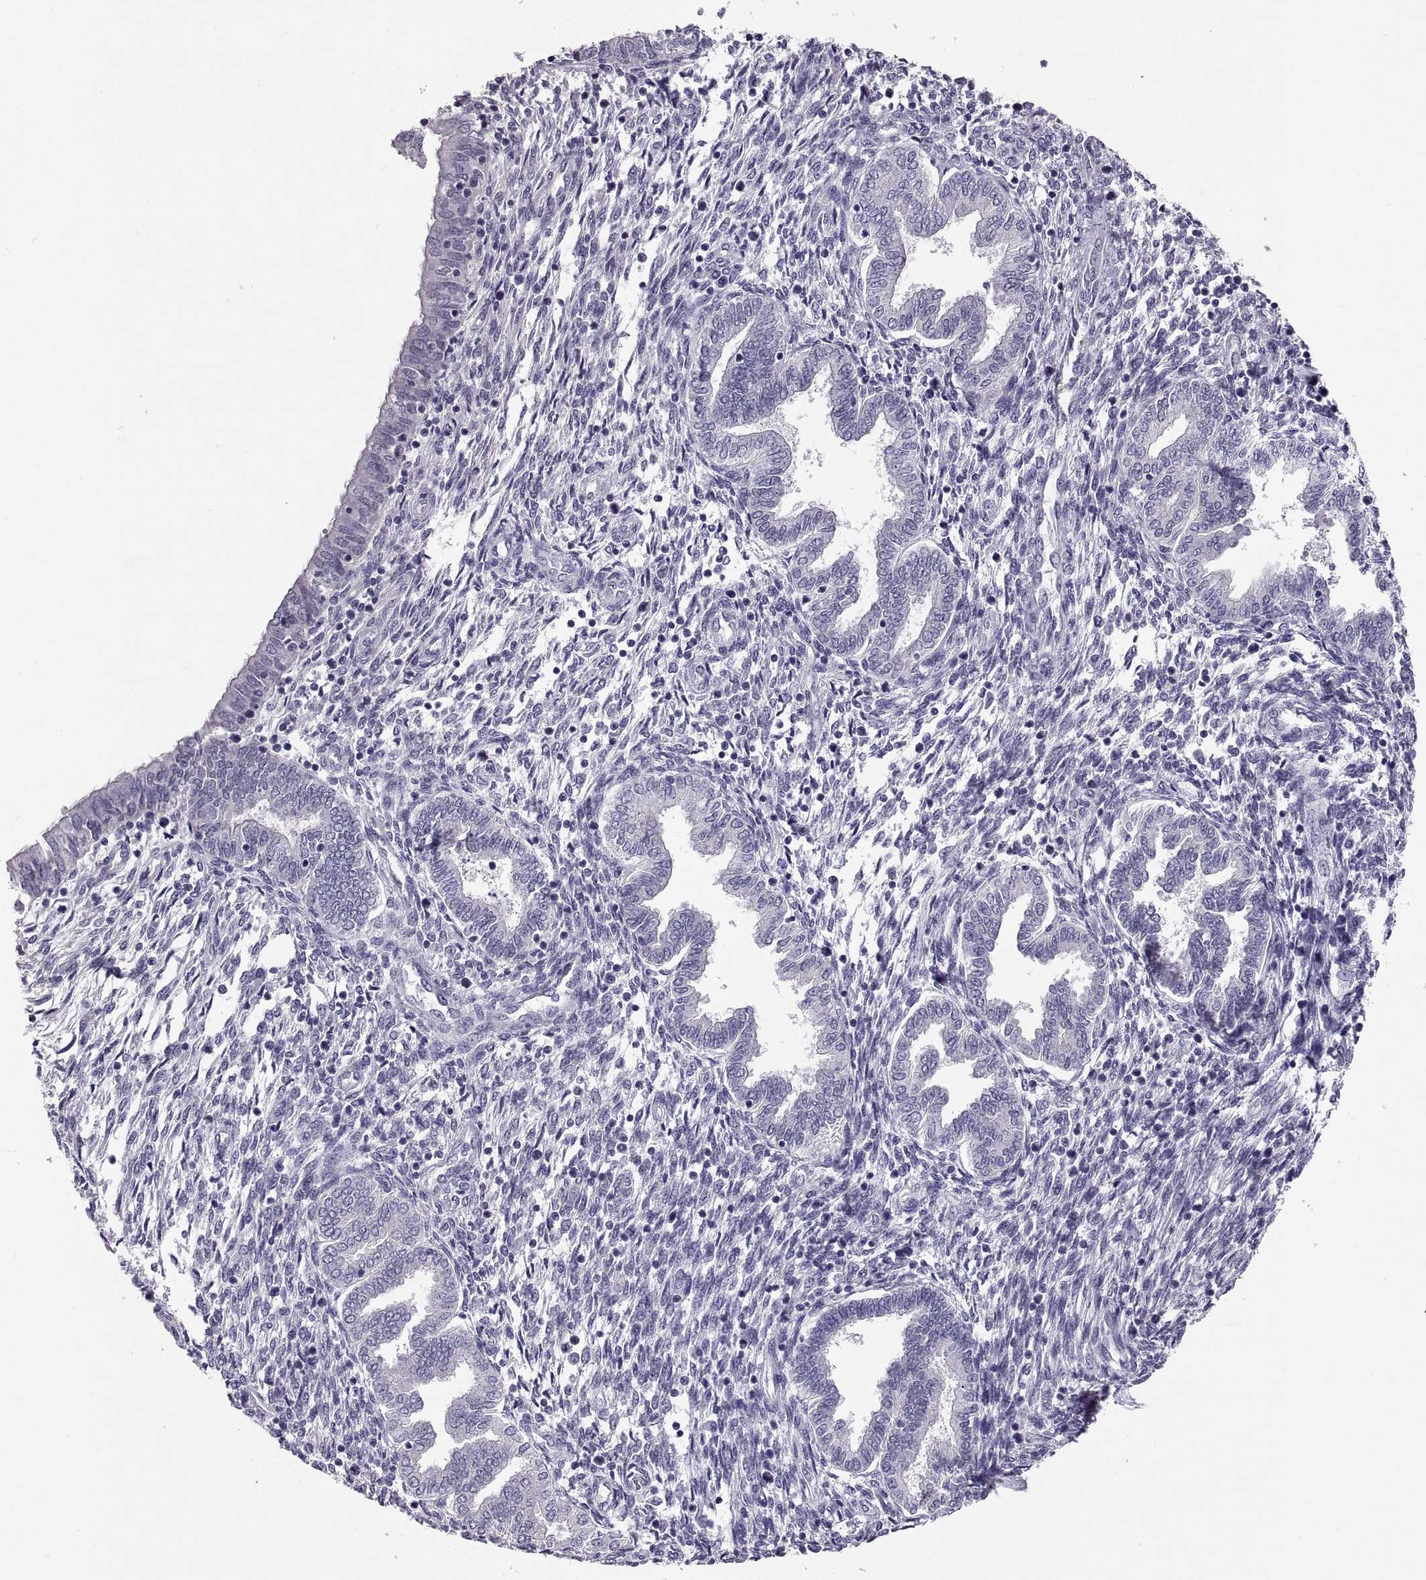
{"staining": {"intensity": "negative", "quantity": "none", "location": "none"}, "tissue": "endometrium", "cell_type": "Cells in endometrial stroma", "image_type": "normal", "snomed": [{"axis": "morphology", "description": "Normal tissue, NOS"}, {"axis": "topography", "description": "Endometrium"}], "caption": "Endometrium was stained to show a protein in brown. There is no significant staining in cells in endometrial stroma.", "gene": "VSX2", "patient": {"sex": "female", "age": 42}}